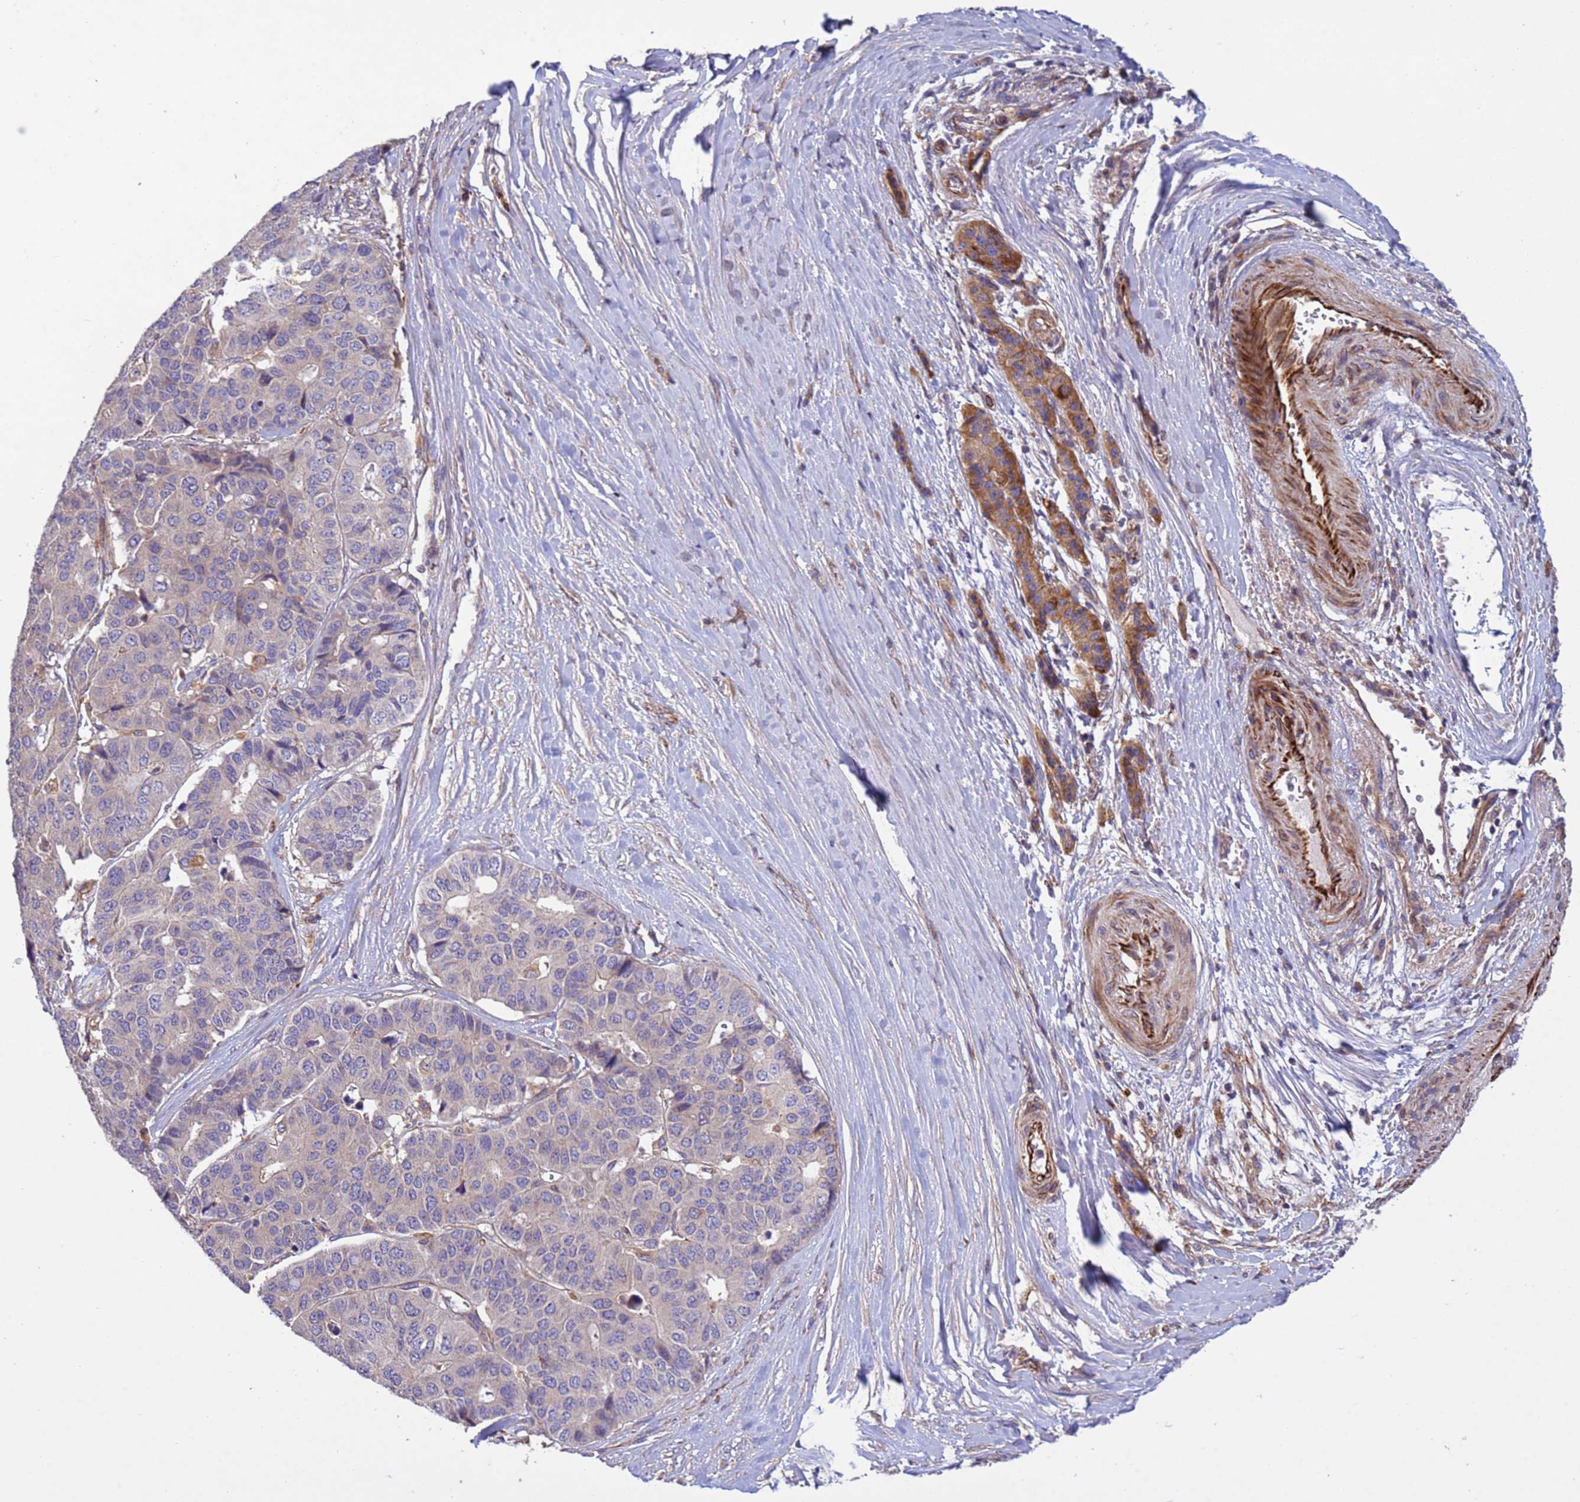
{"staining": {"intensity": "negative", "quantity": "none", "location": "none"}, "tissue": "pancreatic cancer", "cell_type": "Tumor cells", "image_type": "cancer", "snomed": [{"axis": "morphology", "description": "Adenocarcinoma, NOS"}, {"axis": "topography", "description": "Pancreas"}], "caption": "DAB (3,3'-diaminobenzidine) immunohistochemical staining of human pancreatic adenocarcinoma shows no significant staining in tumor cells.", "gene": "RAB10", "patient": {"sex": "male", "age": 50}}